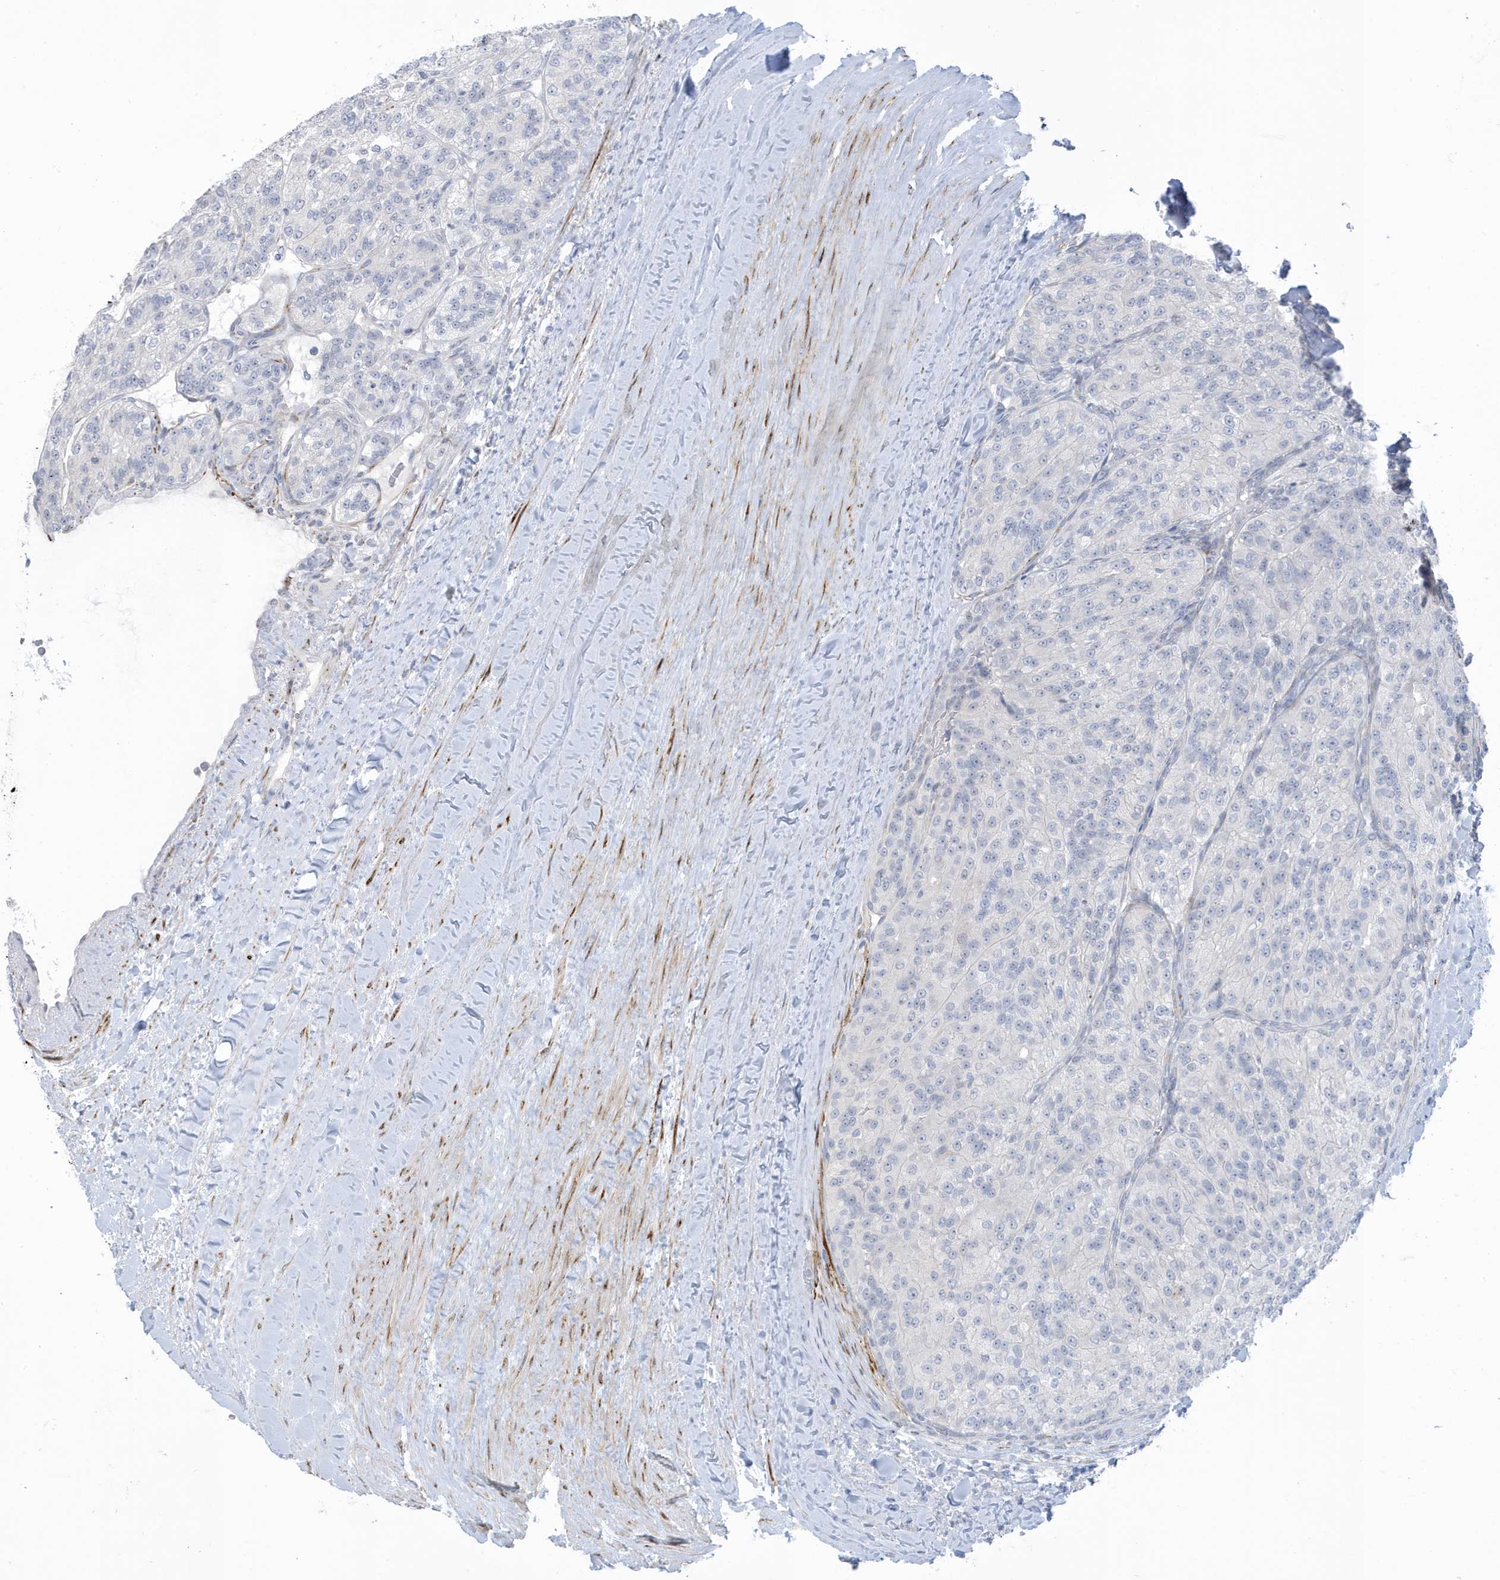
{"staining": {"intensity": "negative", "quantity": "none", "location": "none"}, "tissue": "renal cancer", "cell_type": "Tumor cells", "image_type": "cancer", "snomed": [{"axis": "morphology", "description": "Adenocarcinoma, NOS"}, {"axis": "topography", "description": "Kidney"}], "caption": "High magnification brightfield microscopy of renal cancer stained with DAB (3,3'-diaminobenzidine) (brown) and counterstained with hematoxylin (blue): tumor cells show no significant positivity.", "gene": "PERM1", "patient": {"sex": "female", "age": 63}}